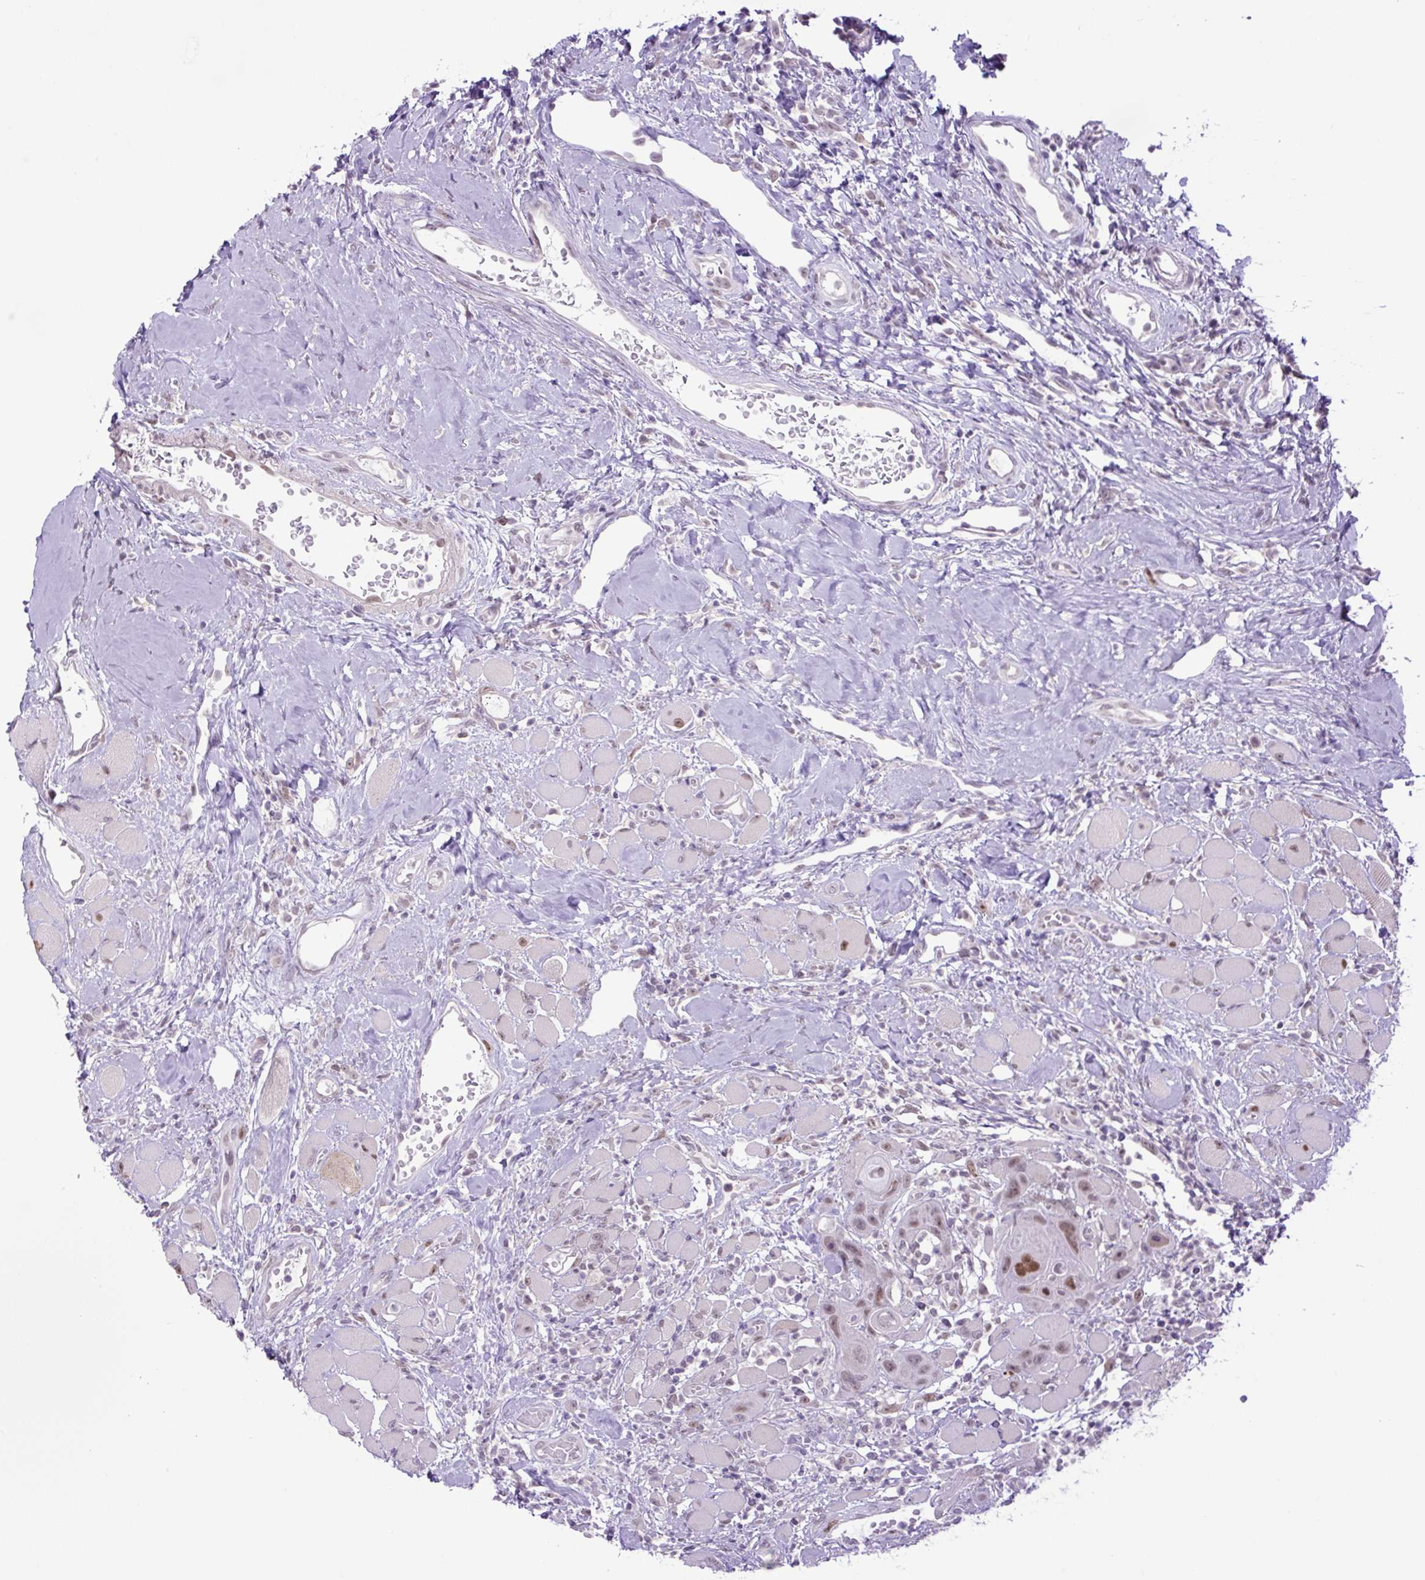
{"staining": {"intensity": "moderate", "quantity": ">75%", "location": "nuclear"}, "tissue": "head and neck cancer", "cell_type": "Tumor cells", "image_type": "cancer", "snomed": [{"axis": "morphology", "description": "Squamous cell carcinoma, NOS"}, {"axis": "topography", "description": "Head-Neck"}], "caption": "Immunohistochemistry photomicrograph of human squamous cell carcinoma (head and neck) stained for a protein (brown), which demonstrates medium levels of moderate nuclear positivity in approximately >75% of tumor cells.", "gene": "KPNA1", "patient": {"sex": "female", "age": 59}}